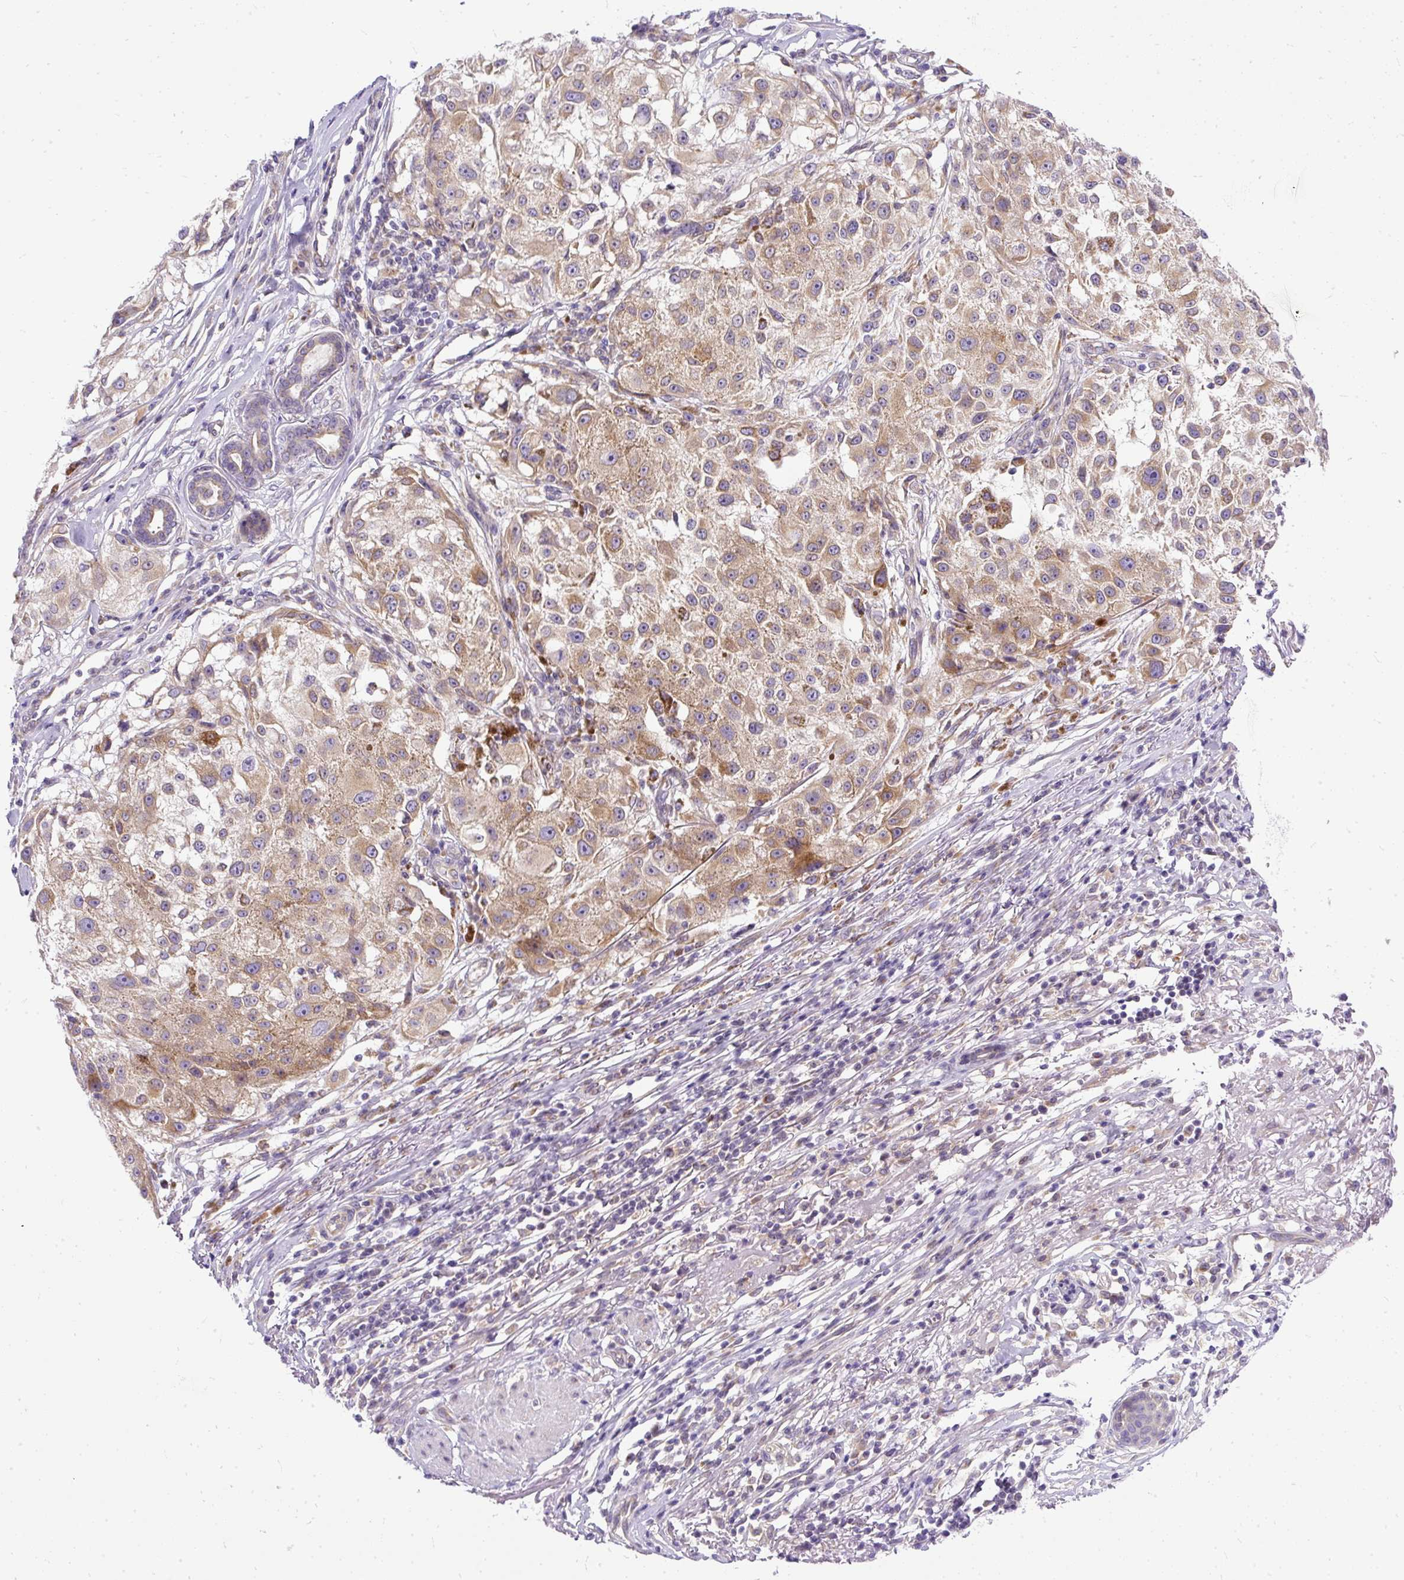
{"staining": {"intensity": "moderate", "quantity": ">75%", "location": "cytoplasmic/membranous"}, "tissue": "melanoma", "cell_type": "Tumor cells", "image_type": "cancer", "snomed": [{"axis": "morphology", "description": "Necrosis, NOS"}, {"axis": "morphology", "description": "Malignant melanoma, NOS"}, {"axis": "topography", "description": "Skin"}], "caption": "This is an image of immunohistochemistry (IHC) staining of melanoma, which shows moderate positivity in the cytoplasmic/membranous of tumor cells.", "gene": "AMFR", "patient": {"sex": "female", "age": 87}}